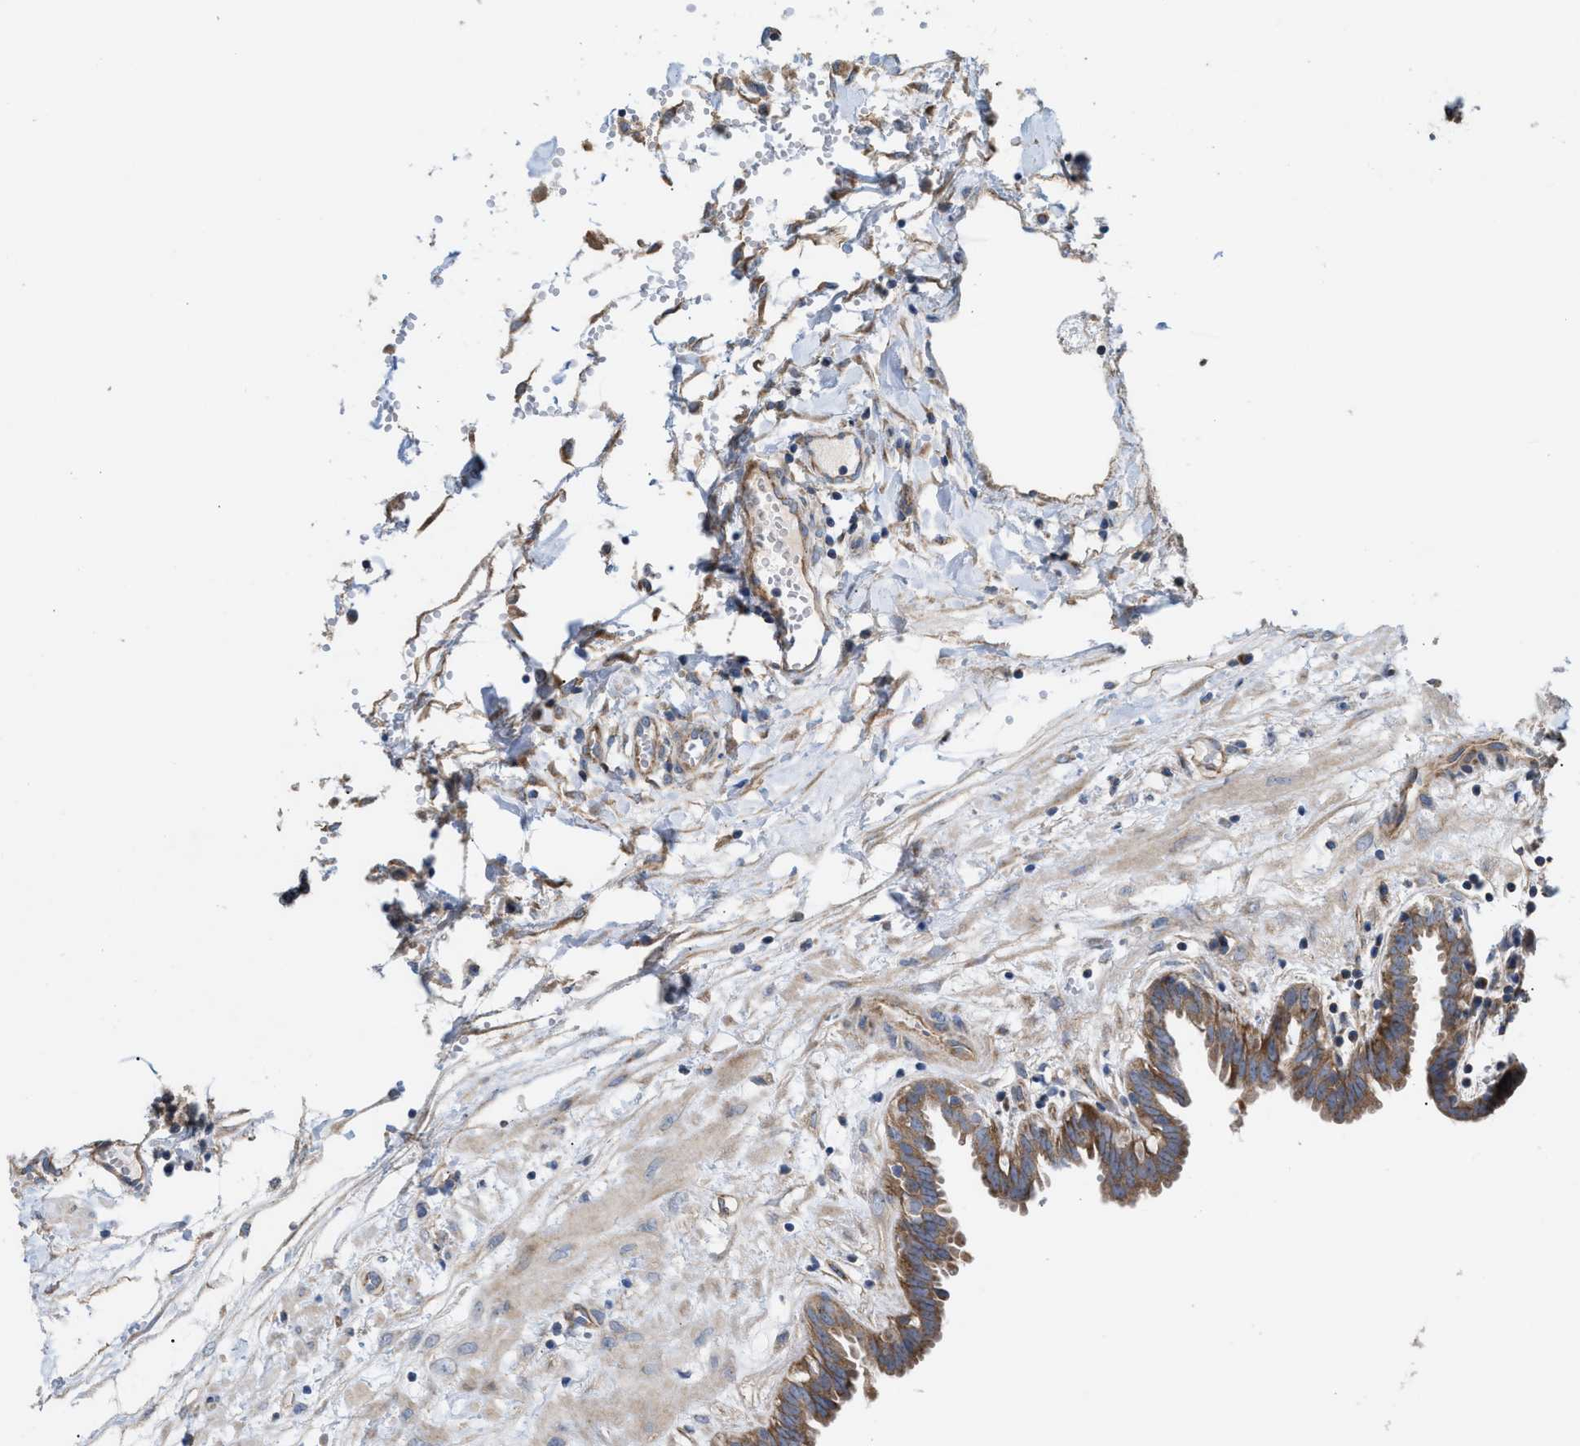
{"staining": {"intensity": "moderate", "quantity": ">75%", "location": "cytoplasmic/membranous"}, "tissue": "fallopian tube", "cell_type": "Glandular cells", "image_type": "normal", "snomed": [{"axis": "morphology", "description": "Normal tissue, NOS"}, {"axis": "topography", "description": "Fallopian tube"}, {"axis": "topography", "description": "Placenta"}], "caption": "Immunohistochemistry (IHC) micrograph of unremarkable fallopian tube: fallopian tube stained using IHC displays medium levels of moderate protein expression localized specifically in the cytoplasmic/membranous of glandular cells, appearing as a cytoplasmic/membranous brown color.", "gene": "OXSM", "patient": {"sex": "female", "age": 32}}